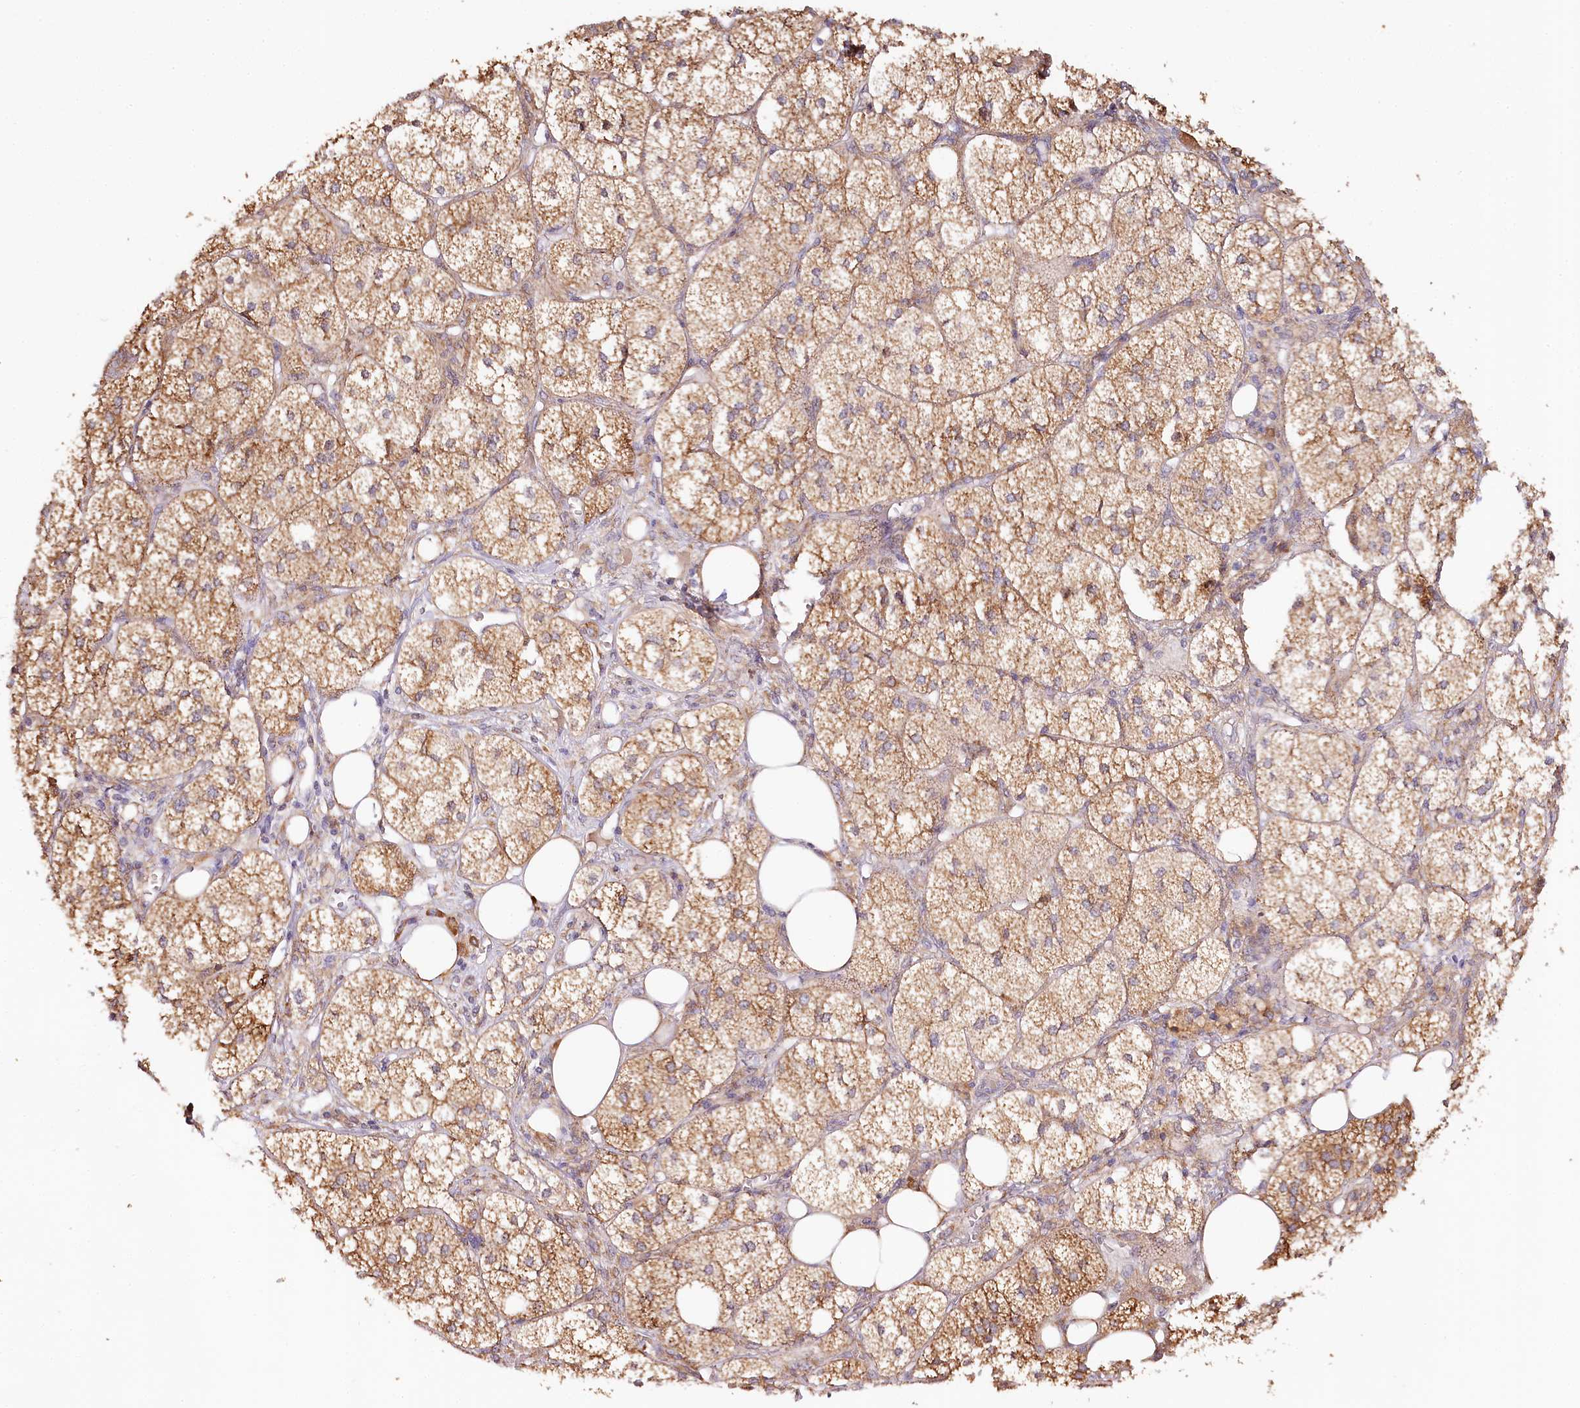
{"staining": {"intensity": "moderate", "quantity": ">75%", "location": "cytoplasmic/membranous"}, "tissue": "adrenal gland", "cell_type": "Glandular cells", "image_type": "normal", "snomed": [{"axis": "morphology", "description": "Normal tissue, NOS"}, {"axis": "topography", "description": "Adrenal gland"}], "caption": "Glandular cells demonstrate medium levels of moderate cytoplasmic/membranous expression in about >75% of cells in normal adrenal gland.", "gene": "VEGFA", "patient": {"sex": "female", "age": 61}}